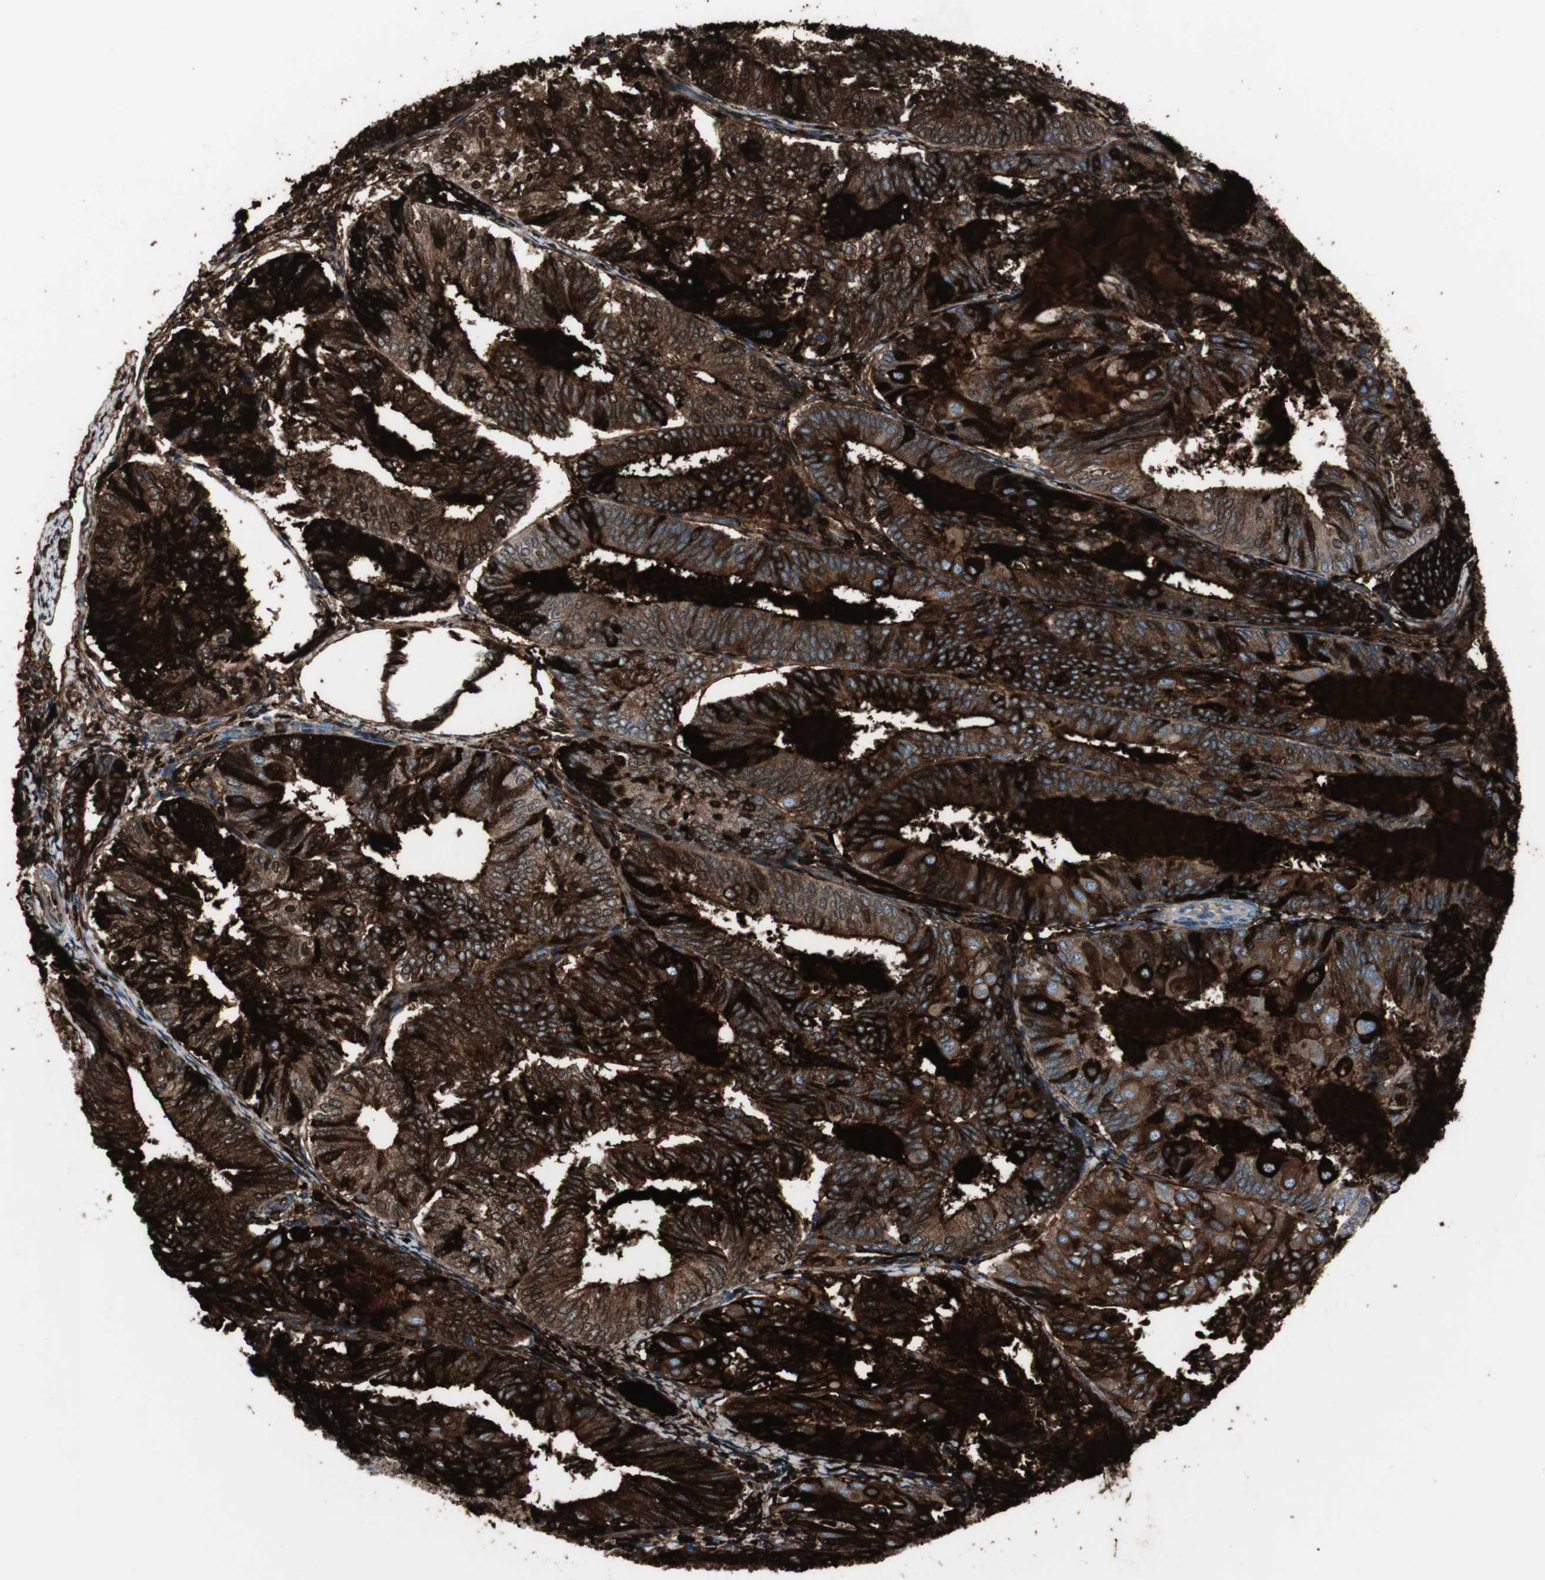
{"staining": {"intensity": "strong", "quantity": ">75%", "location": "cytoplasmic/membranous"}, "tissue": "endometrial cancer", "cell_type": "Tumor cells", "image_type": "cancer", "snomed": [{"axis": "morphology", "description": "Adenocarcinoma, NOS"}, {"axis": "topography", "description": "Endometrium"}], "caption": "Strong cytoplasmic/membranous protein positivity is present in about >75% of tumor cells in endometrial cancer.", "gene": "PIGR", "patient": {"sex": "female", "age": 81}}